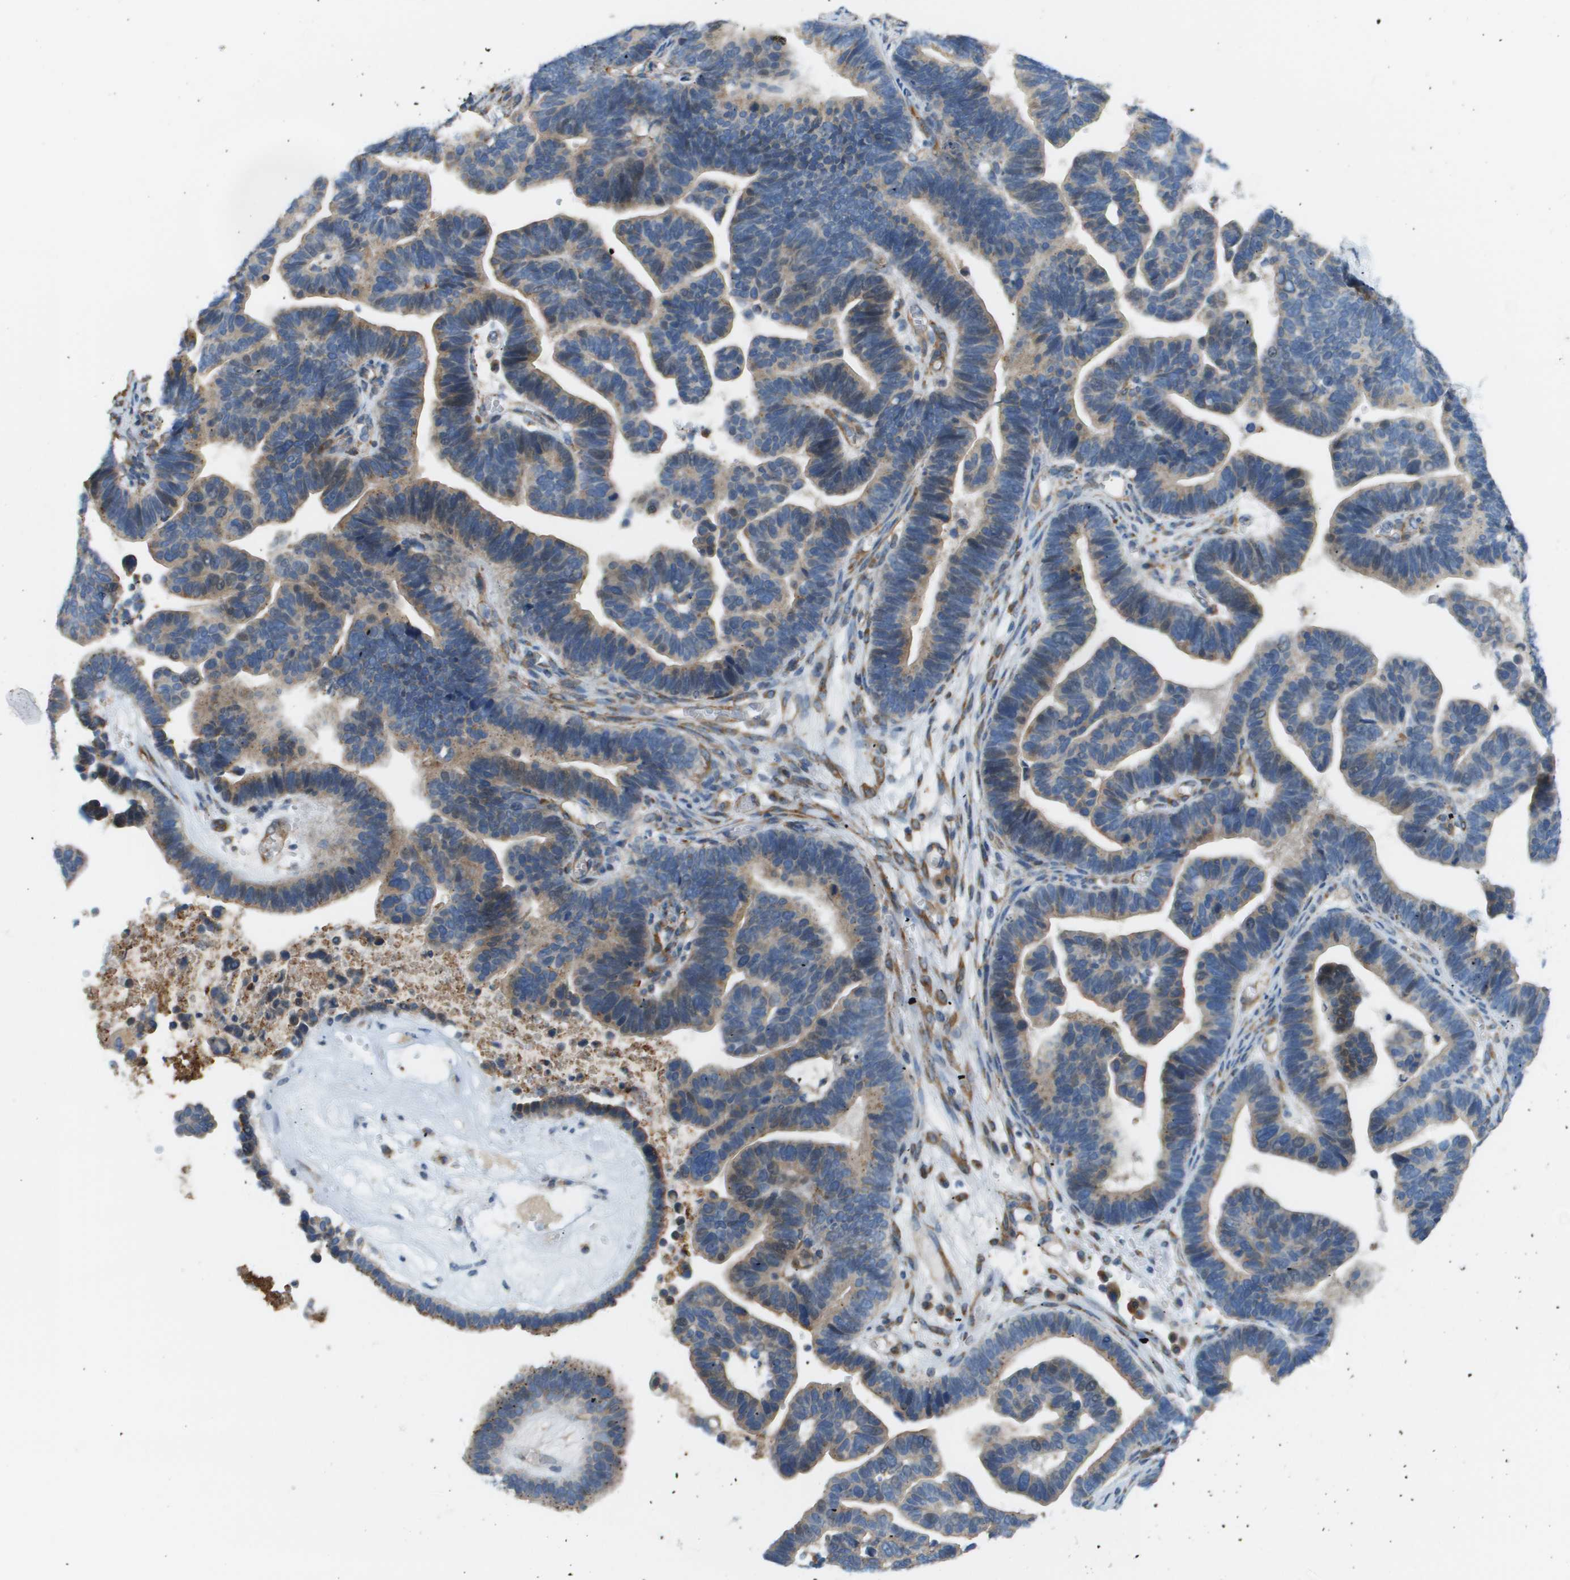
{"staining": {"intensity": "weak", "quantity": ">75%", "location": "cytoplasmic/membranous"}, "tissue": "ovarian cancer", "cell_type": "Tumor cells", "image_type": "cancer", "snomed": [{"axis": "morphology", "description": "Cystadenocarcinoma, serous, NOS"}, {"axis": "topography", "description": "Ovary"}], "caption": "Brown immunohistochemical staining in ovarian cancer shows weak cytoplasmic/membranous staining in approximately >75% of tumor cells. The protein is stained brown, and the nuclei are stained in blue (DAB (3,3'-diaminobenzidine) IHC with brightfield microscopy, high magnification).", "gene": "MYH11", "patient": {"sex": "female", "age": 56}}